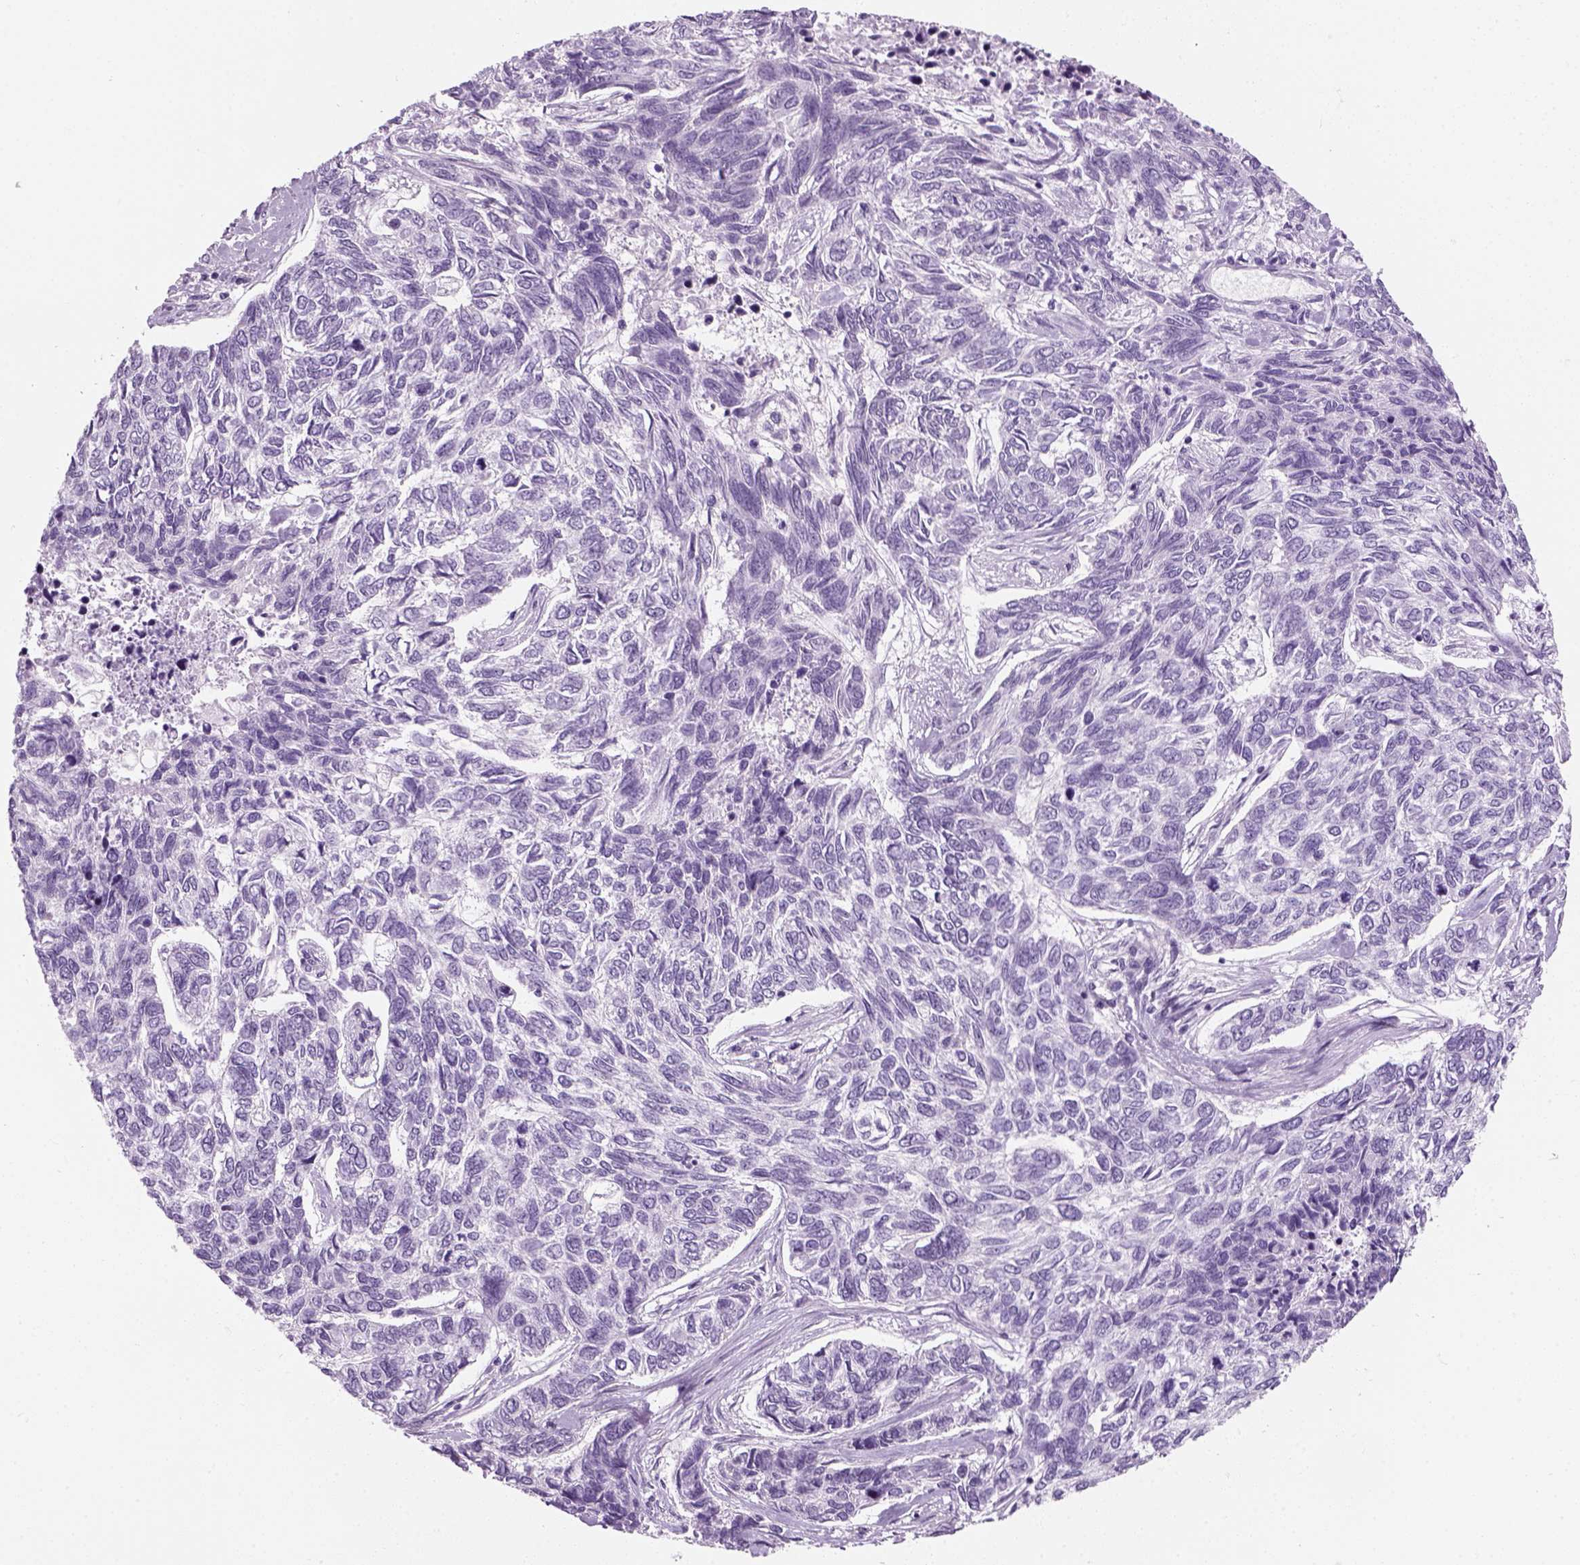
{"staining": {"intensity": "negative", "quantity": "none", "location": "none"}, "tissue": "skin cancer", "cell_type": "Tumor cells", "image_type": "cancer", "snomed": [{"axis": "morphology", "description": "Basal cell carcinoma"}, {"axis": "topography", "description": "Skin"}], "caption": "Photomicrograph shows no significant protein staining in tumor cells of skin cancer (basal cell carcinoma).", "gene": "ZNF865", "patient": {"sex": "female", "age": 65}}